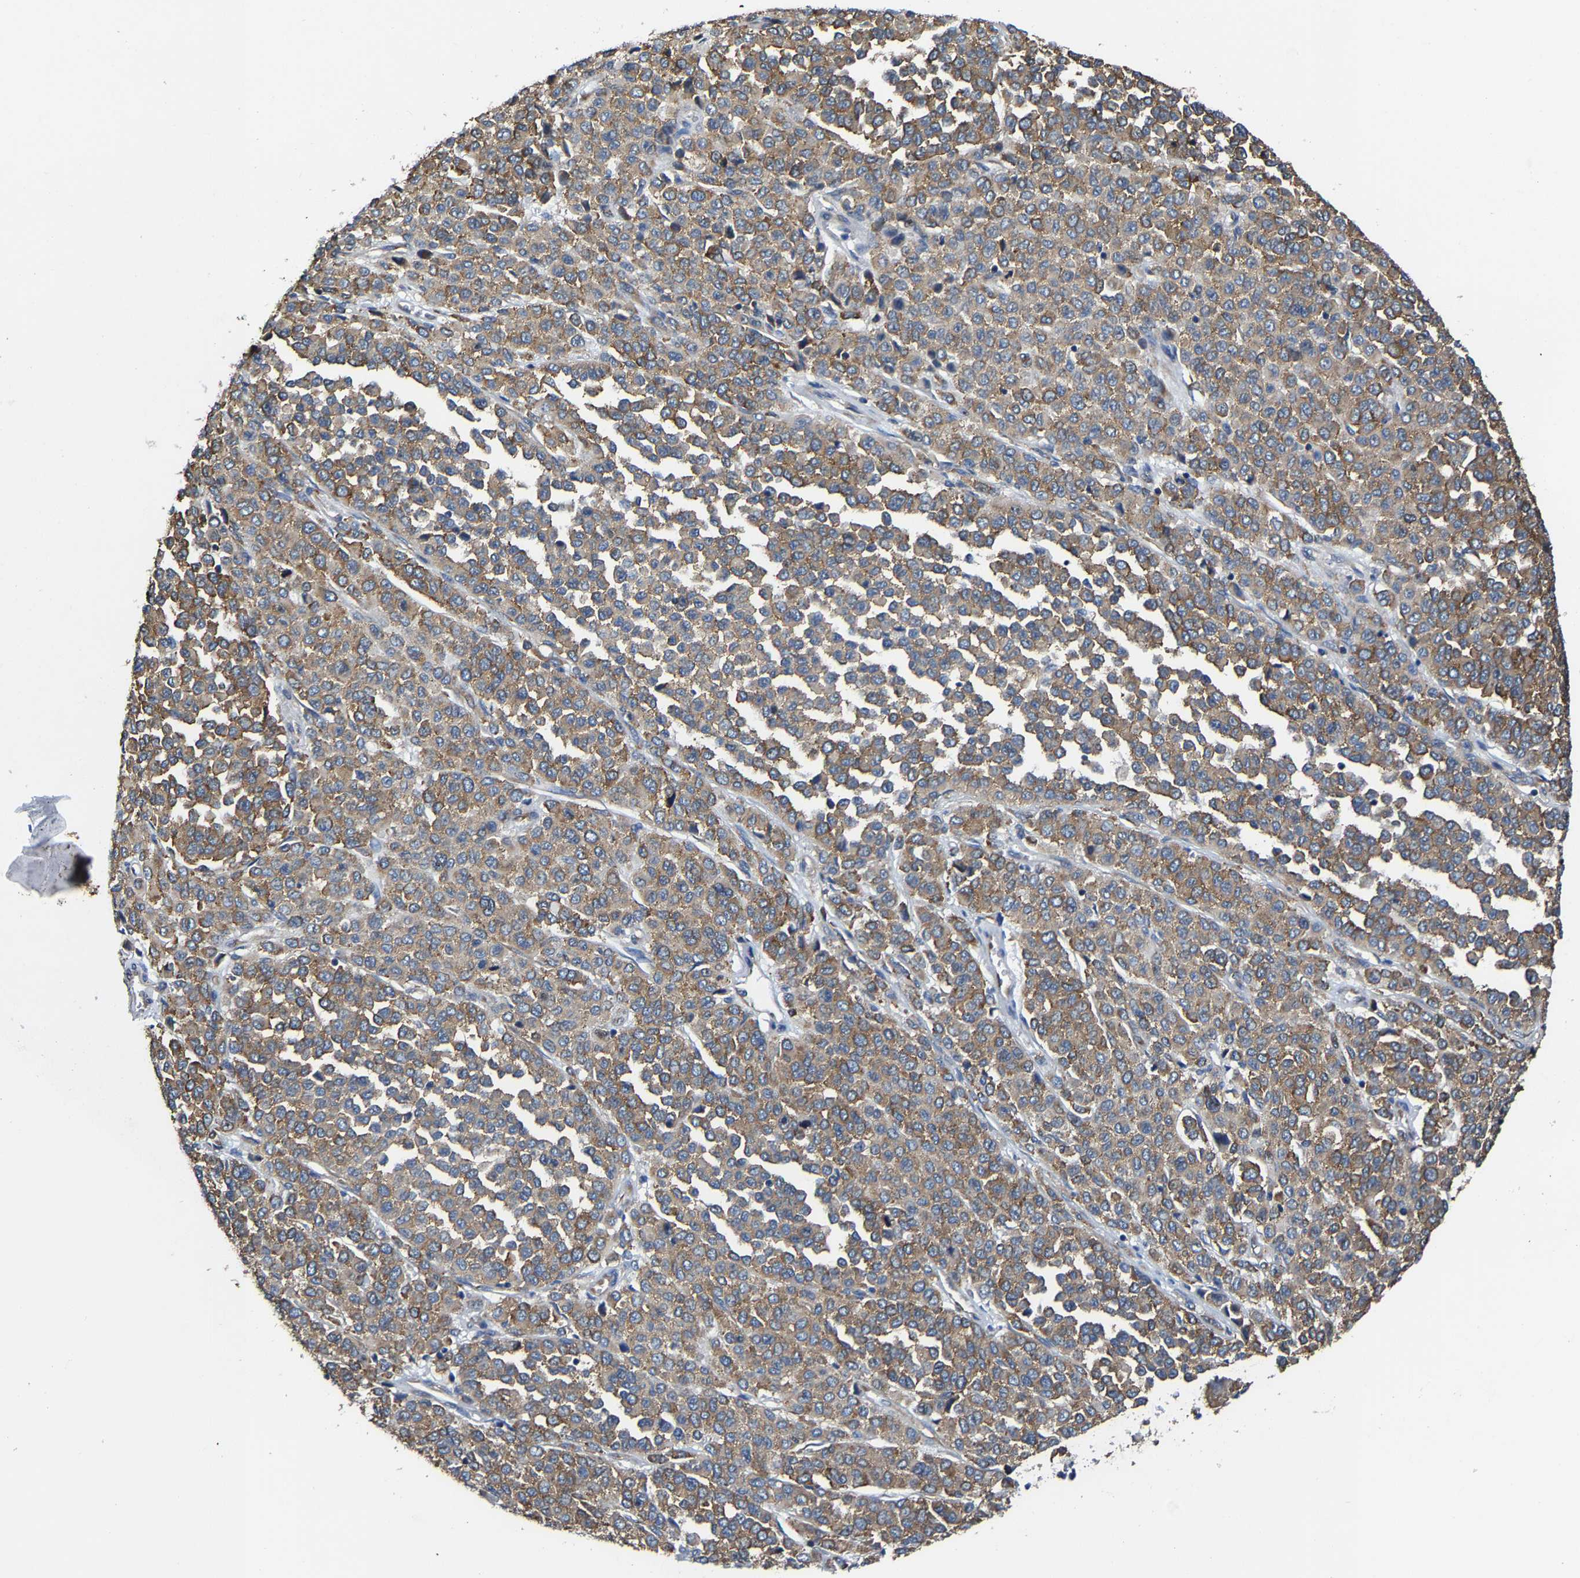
{"staining": {"intensity": "moderate", "quantity": ">75%", "location": "cytoplasmic/membranous"}, "tissue": "melanoma", "cell_type": "Tumor cells", "image_type": "cancer", "snomed": [{"axis": "morphology", "description": "Malignant melanoma, Metastatic site"}, {"axis": "topography", "description": "Pancreas"}], "caption": "Protein expression analysis of human melanoma reveals moderate cytoplasmic/membranous positivity in approximately >75% of tumor cells.", "gene": "G3BP2", "patient": {"sex": "female", "age": 30}}